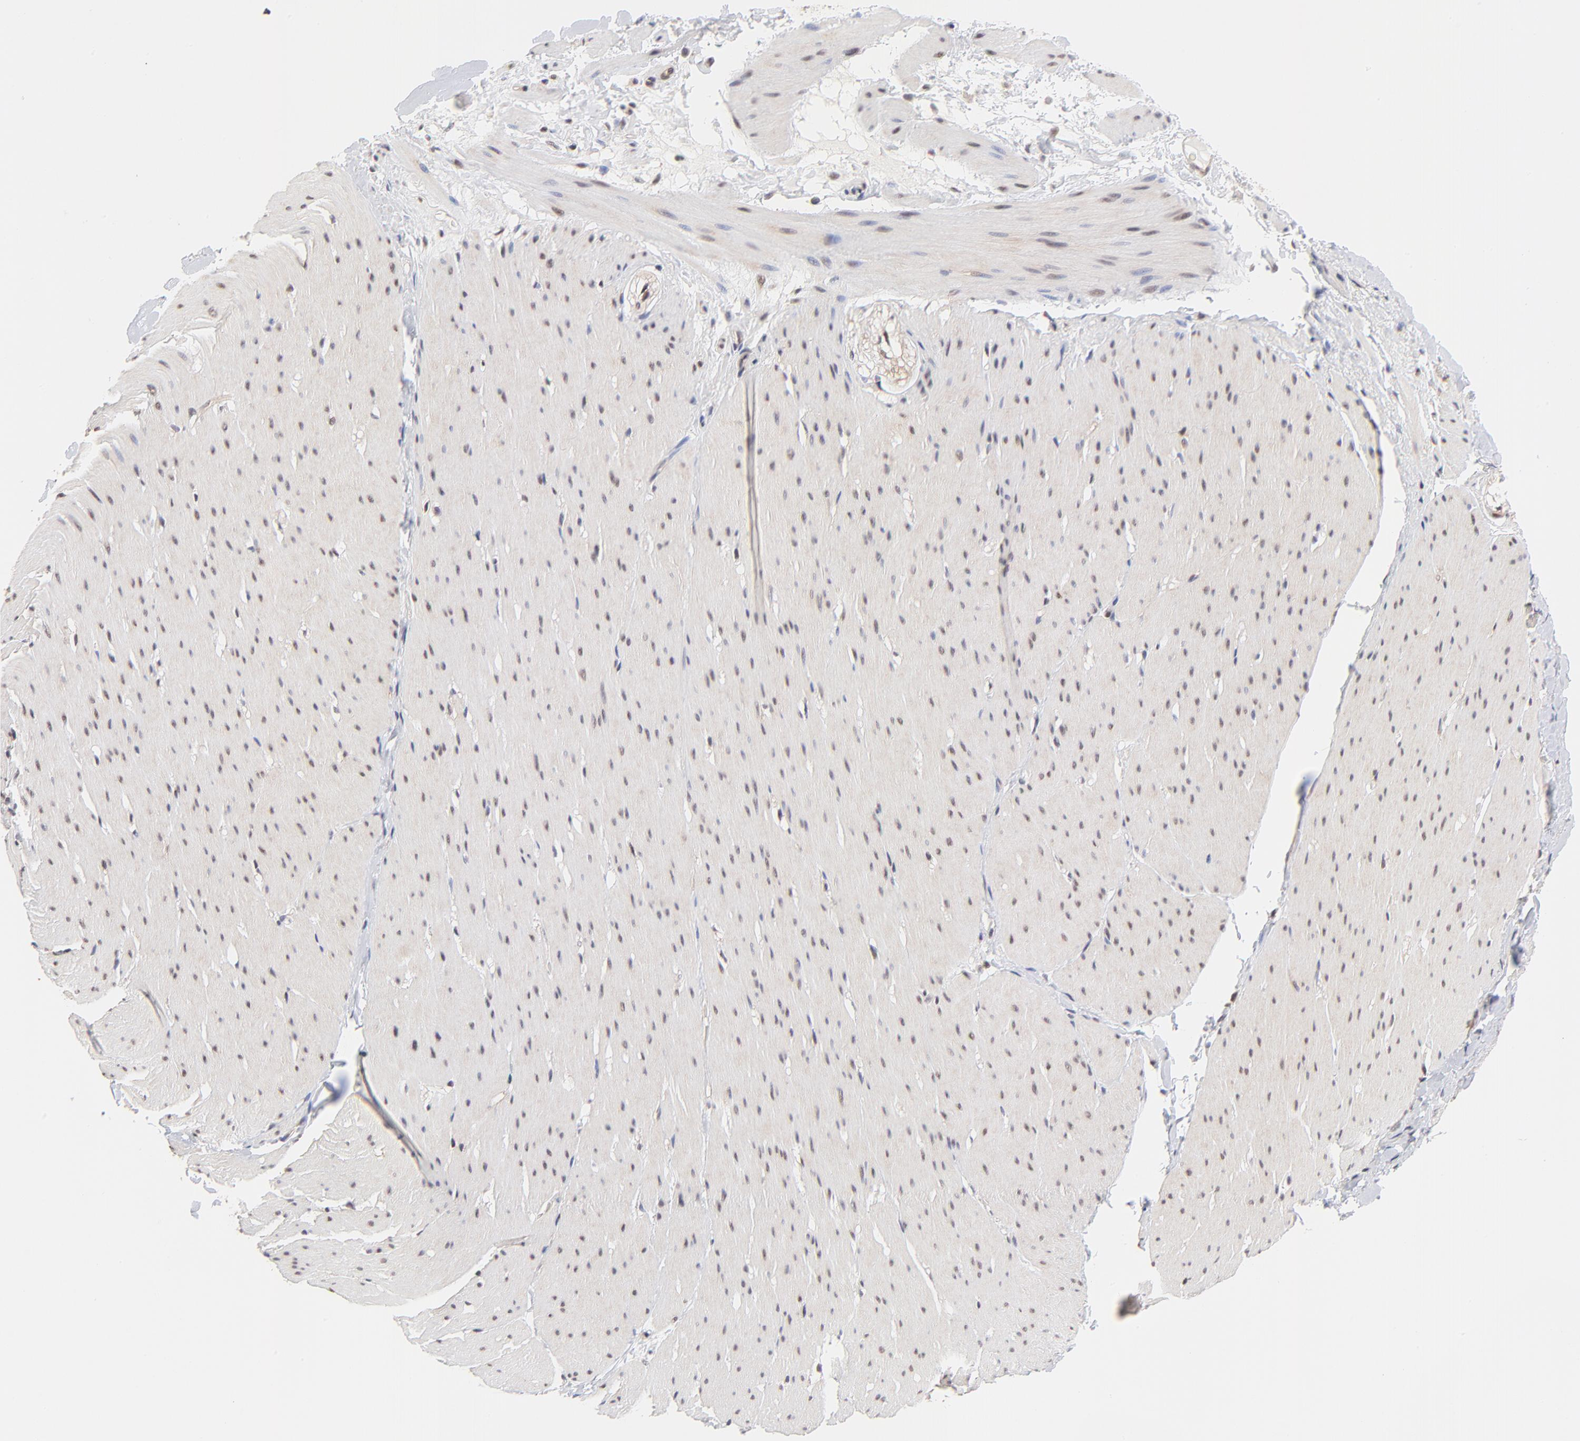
{"staining": {"intensity": "weak", "quantity": "25%-75%", "location": "cytoplasmic/membranous,nuclear"}, "tissue": "smooth muscle", "cell_type": "Smooth muscle cells", "image_type": "normal", "snomed": [{"axis": "morphology", "description": "Normal tissue, NOS"}, {"axis": "topography", "description": "Smooth muscle"}, {"axis": "topography", "description": "Colon"}], "caption": "Protein staining displays weak cytoplasmic/membranous,nuclear positivity in approximately 25%-75% of smooth muscle cells in normal smooth muscle. The staining was performed using DAB, with brown indicating positive protein expression. Nuclei are stained blue with hematoxylin.", "gene": "PSMC4", "patient": {"sex": "male", "age": 67}}